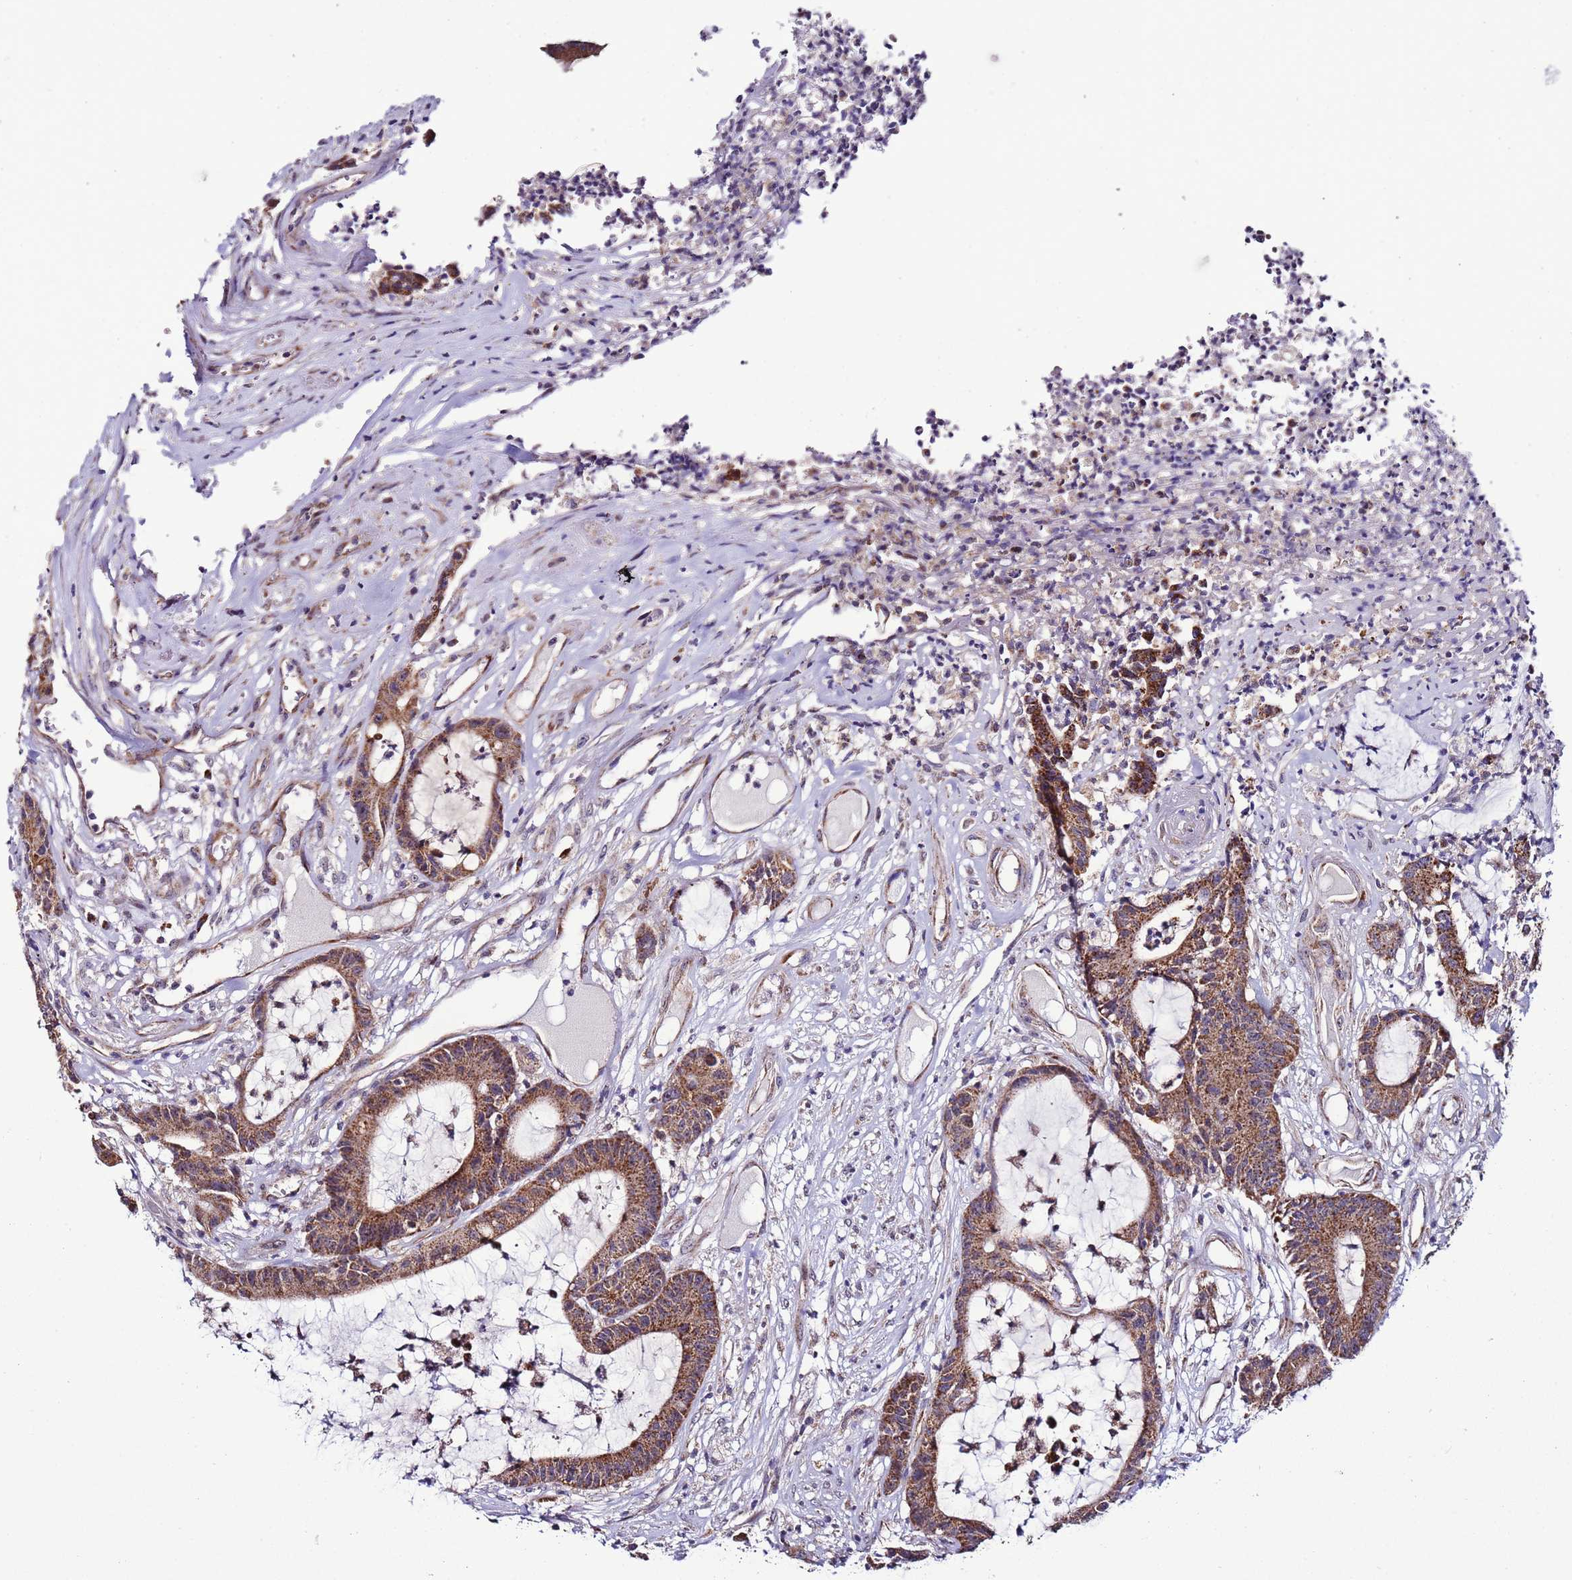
{"staining": {"intensity": "moderate", "quantity": ">75%", "location": "cytoplasmic/membranous"}, "tissue": "colorectal cancer", "cell_type": "Tumor cells", "image_type": "cancer", "snomed": [{"axis": "morphology", "description": "Adenocarcinoma, NOS"}, {"axis": "topography", "description": "Colon"}], "caption": "Tumor cells show medium levels of moderate cytoplasmic/membranous positivity in about >75% of cells in human adenocarcinoma (colorectal).", "gene": "UEVLD", "patient": {"sex": "female", "age": 84}}